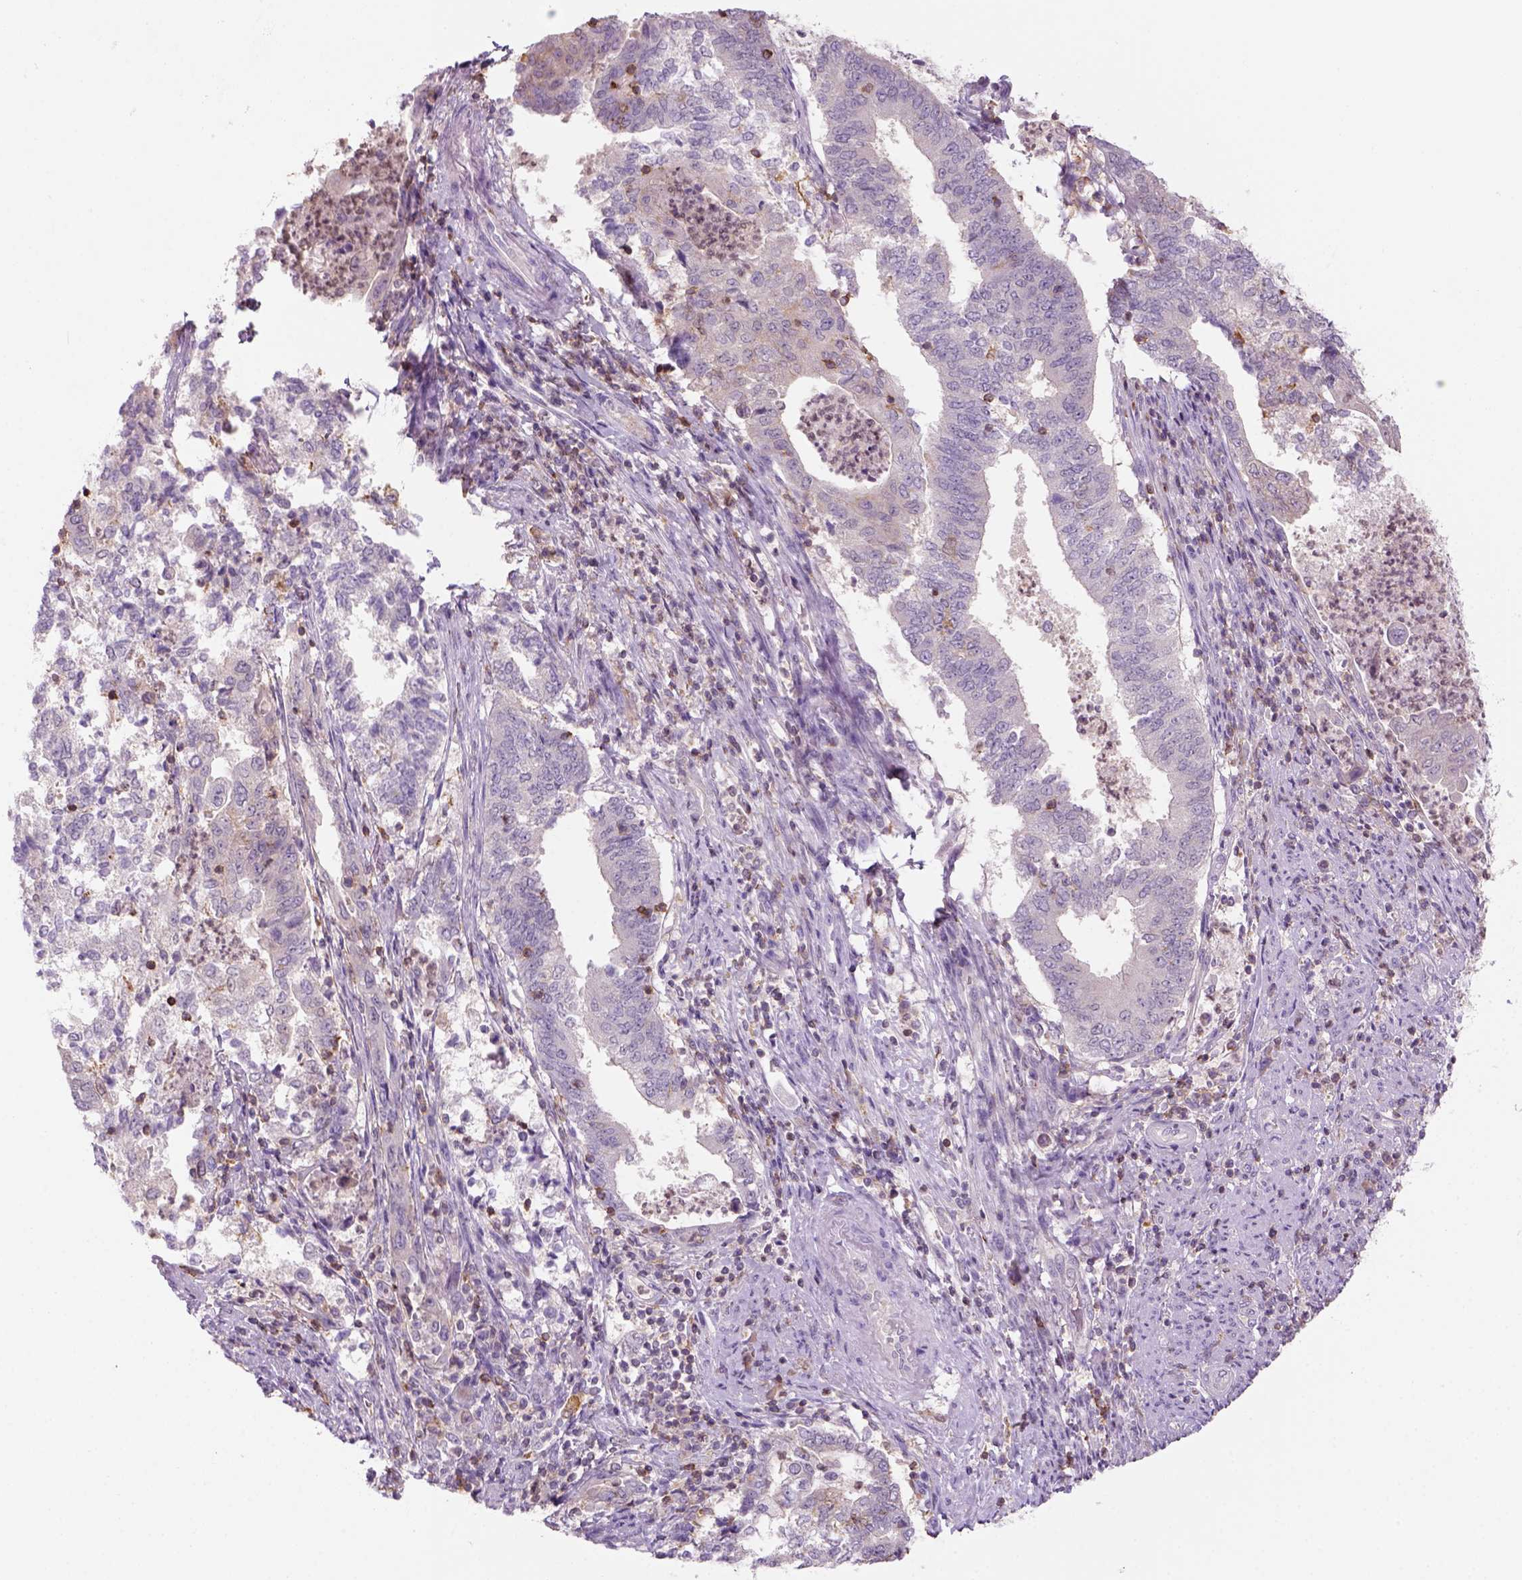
{"staining": {"intensity": "negative", "quantity": "none", "location": "none"}, "tissue": "endometrial cancer", "cell_type": "Tumor cells", "image_type": "cancer", "snomed": [{"axis": "morphology", "description": "Adenocarcinoma, NOS"}, {"axis": "topography", "description": "Endometrium"}], "caption": "Micrograph shows no protein staining in tumor cells of adenocarcinoma (endometrial) tissue.", "gene": "GOT1", "patient": {"sex": "female", "age": 65}}